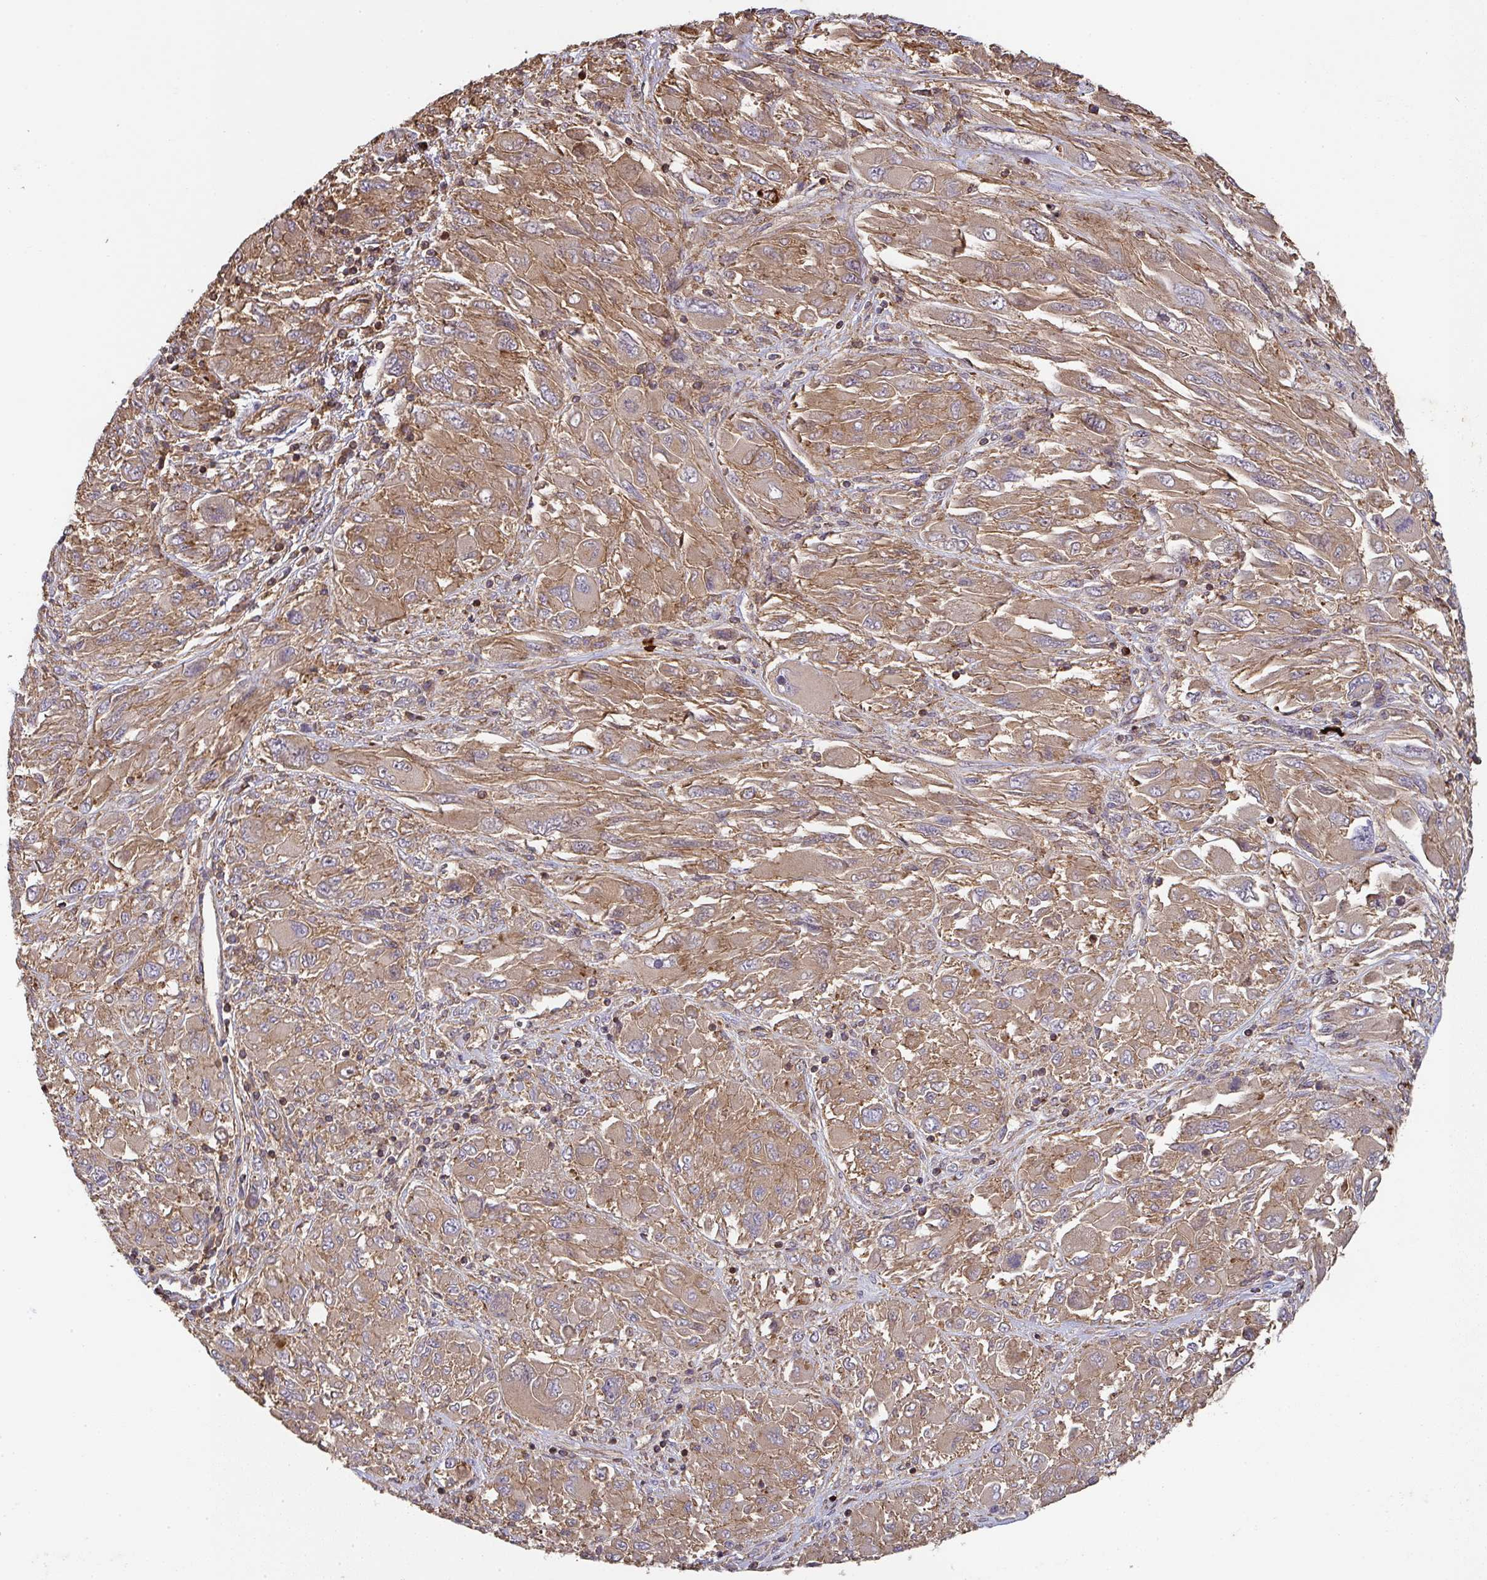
{"staining": {"intensity": "moderate", "quantity": ">75%", "location": "cytoplasmic/membranous"}, "tissue": "melanoma", "cell_type": "Tumor cells", "image_type": "cancer", "snomed": [{"axis": "morphology", "description": "Malignant melanoma, NOS"}, {"axis": "topography", "description": "Skin"}], "caption": "DAB (3,3'-diaminobenzidine) immunohistochemical staining of human malignant melanoma exhibits moderate cytoplasmic/membranous protein expression in approximately >75% of tumor cells.", "gene": "TNMD", "patient": {"sex": "female", "age": 91}}